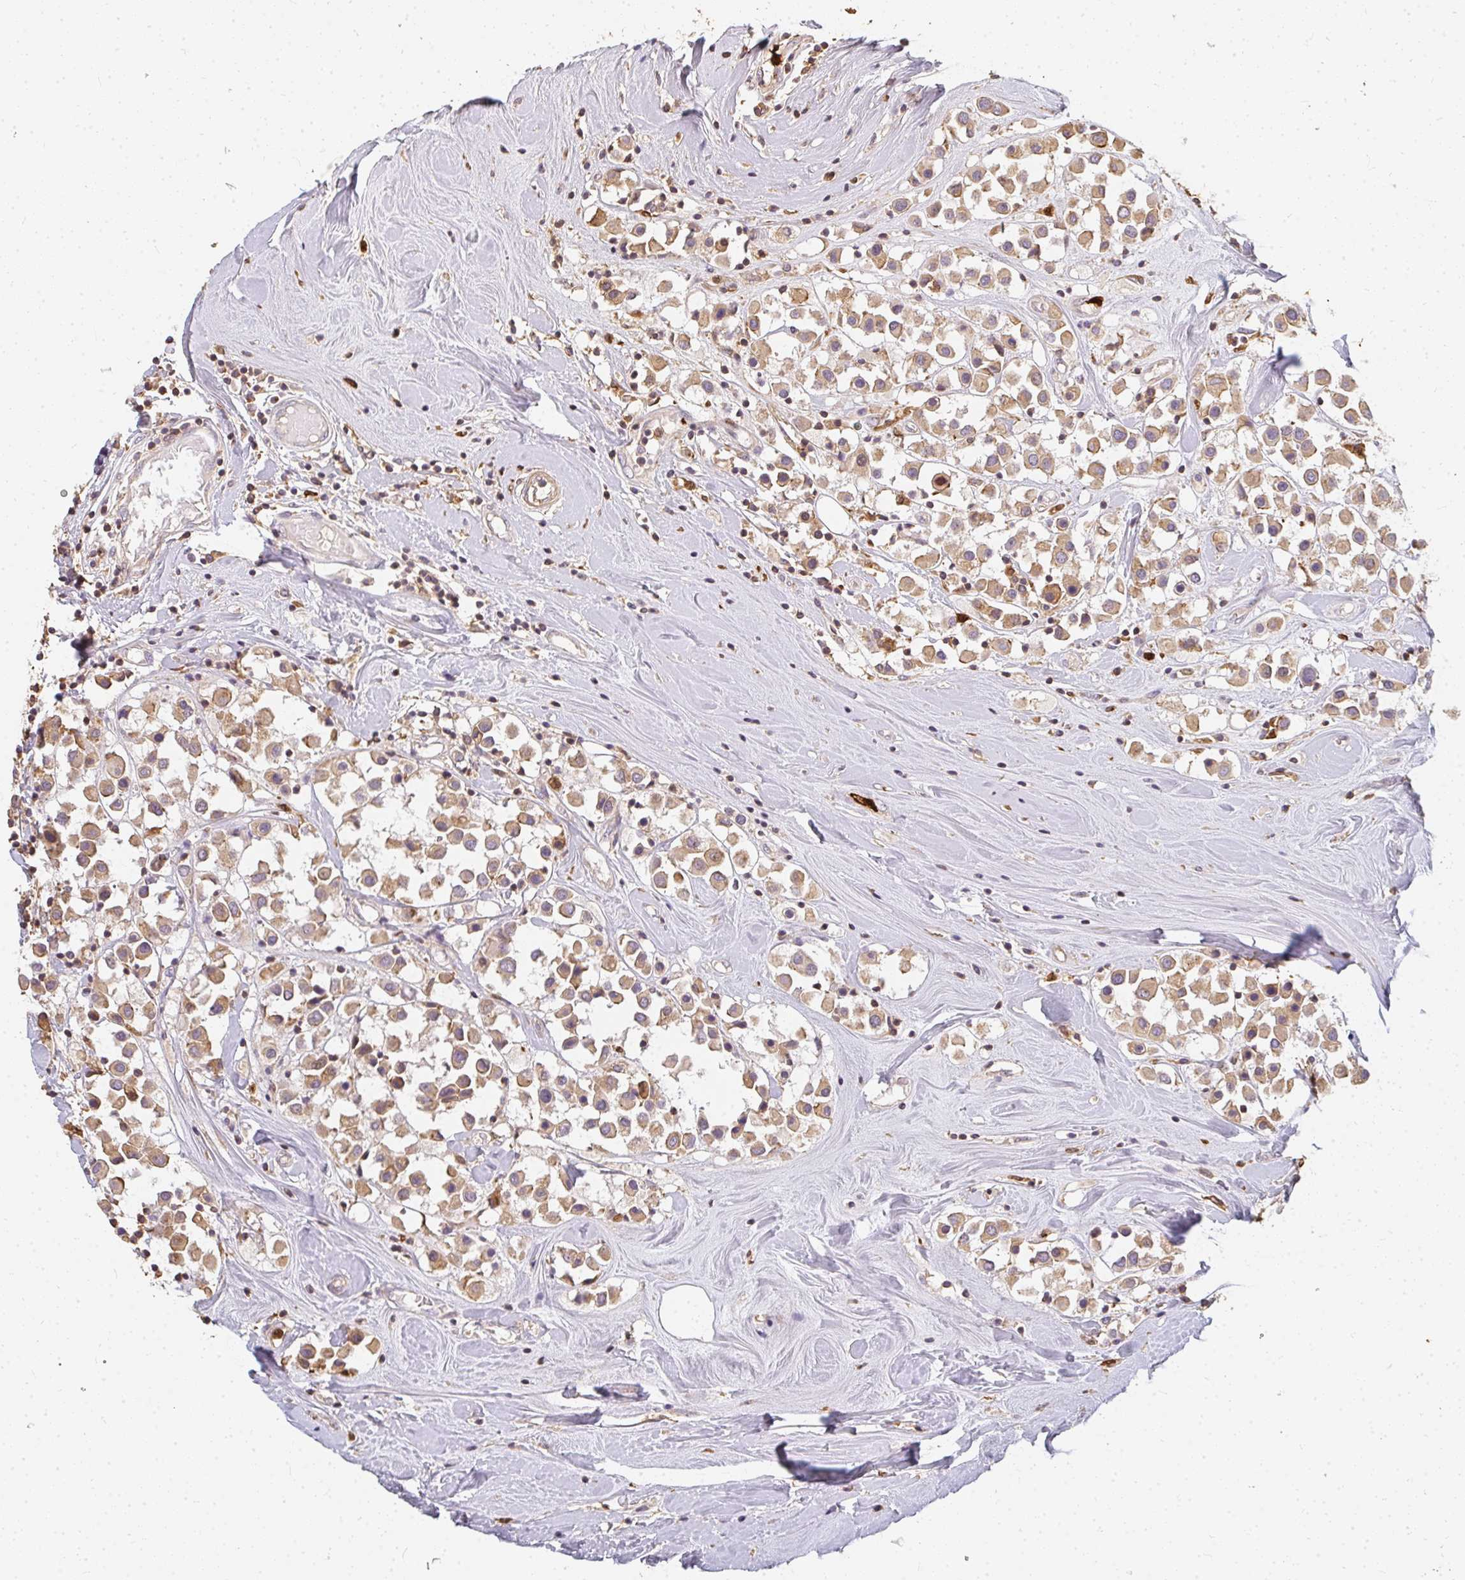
{"staining": {"intensity": "moderate", "quantity": ">75%", "location": "cytoplasmic/membranous"}, "tissue": "breast cancer", "cell_type": "Tumor cells", "image_type": "cancer", "snomed": [{"axis": "morphology", "description": "Duct carcinoma"}, {"axis": "topography", "description": "Breast"}], "caption": "High-power microscopy captured an immunohistochemistry (IHC) image of breast infiltrating ductal carcinoma, revealing moderate cytoplasmic/membranous staining in approximately >75% of tumor cells.", "gene": "CNTRL", "patient": {"sex": "female", "age": 61}}